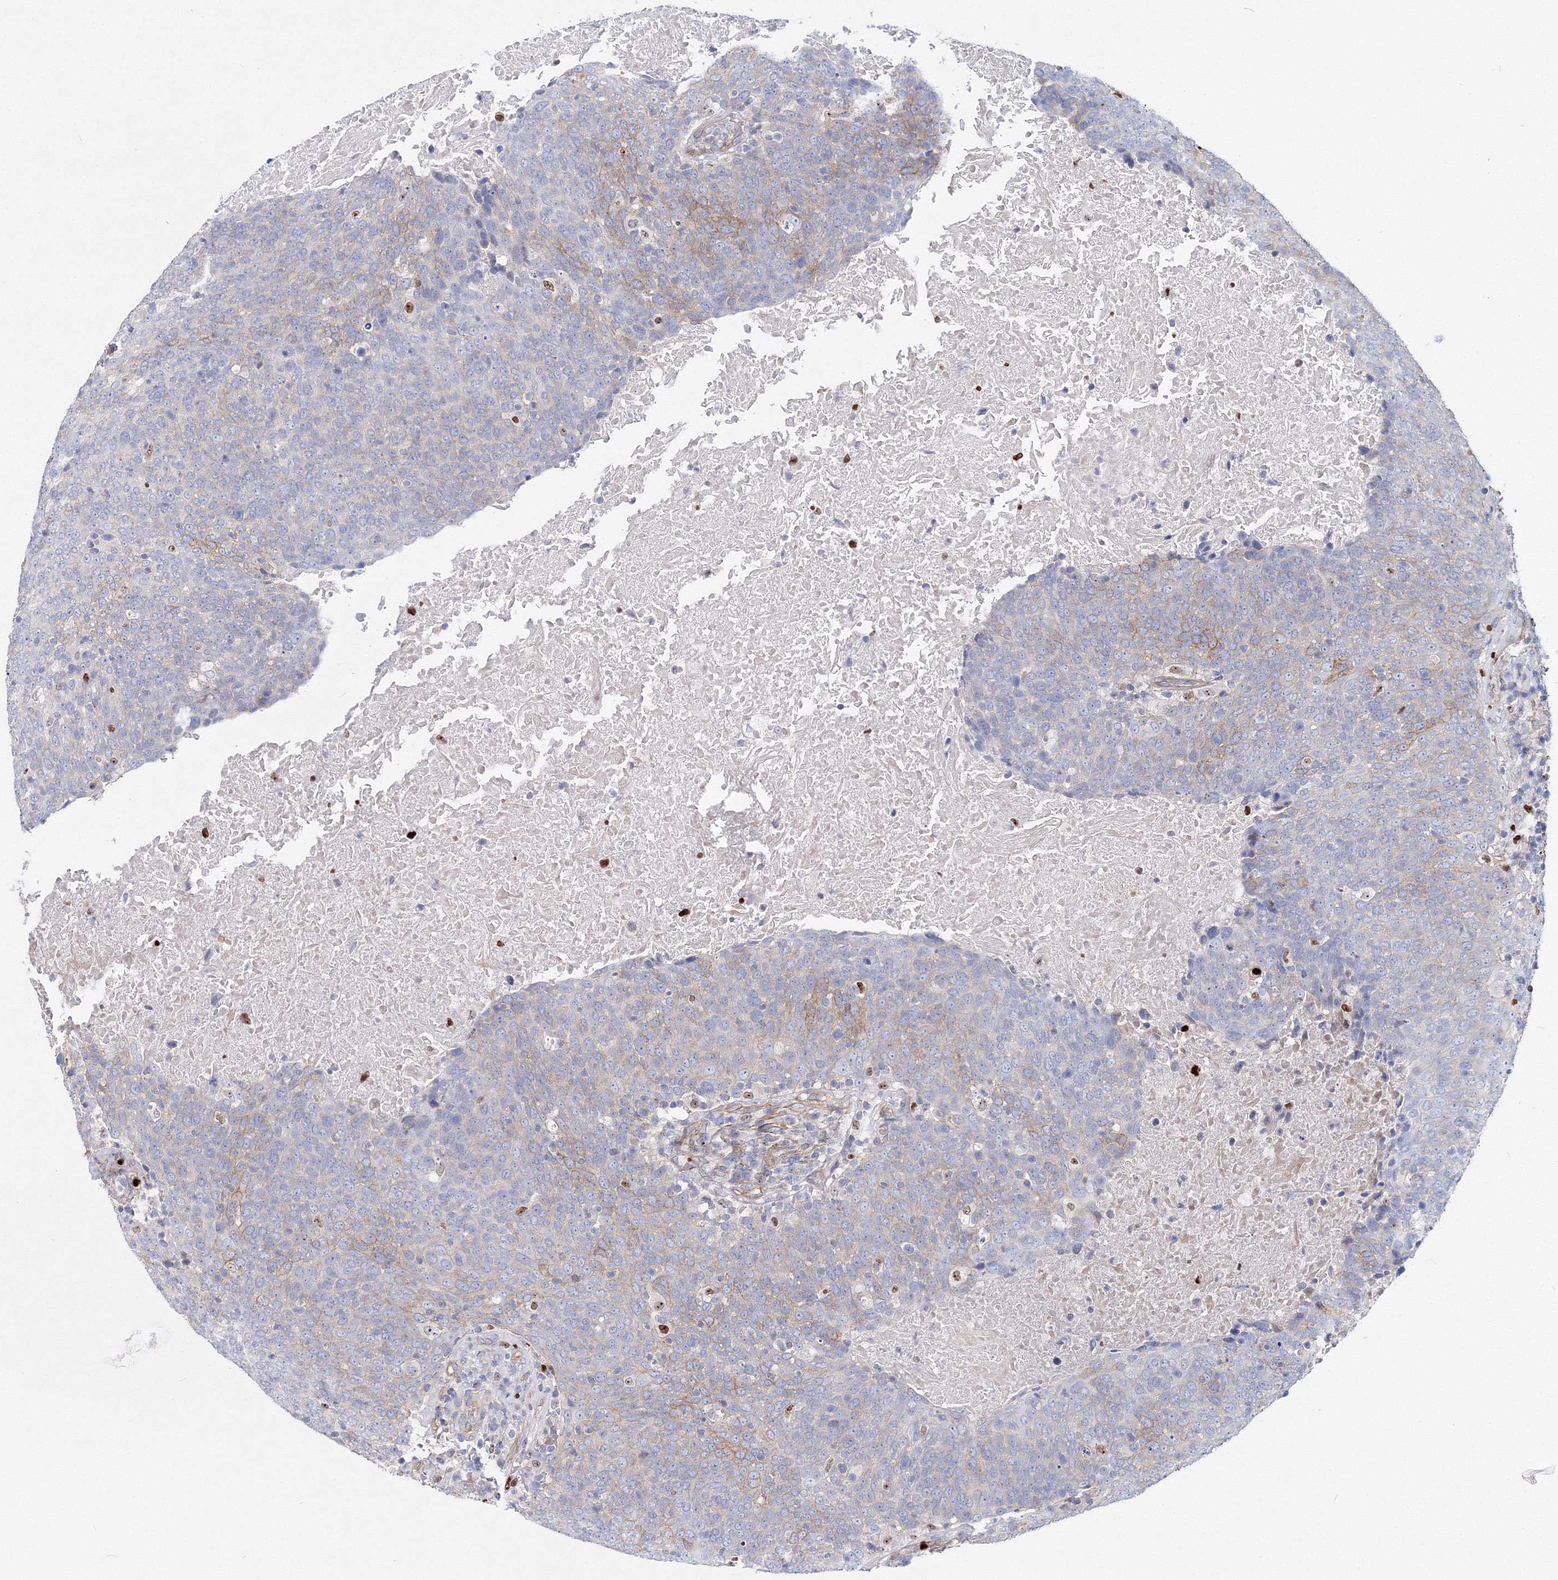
{"staining": {"intensity": "moderate", "quantity": "<25%", "location": "cytoplasmic/membranous"}, "tissue": "head and neck cancer", "cell_type": "Tumor cells", "image_type": "cancer", "snomed": [{"axis": "morphology", "description": "Squamous cell carcinoma, NOS"}, {"axis": "morphology", "description": "Squamous cell carcinoma, metastatic, NOS"}, {"axis": "topography", "description": "Lymph node"}, {"axis": "topography", "description": "Head-Neck"}], "caption": "Tumor cells exhibit low levels of moderate cytoplasmic/membranous expression in about <25% of cells in human metastatic squamous cell carcinoma (head and neck).", "gene": "C11orf52", "patient": {"sex": "male", "age": 62}}